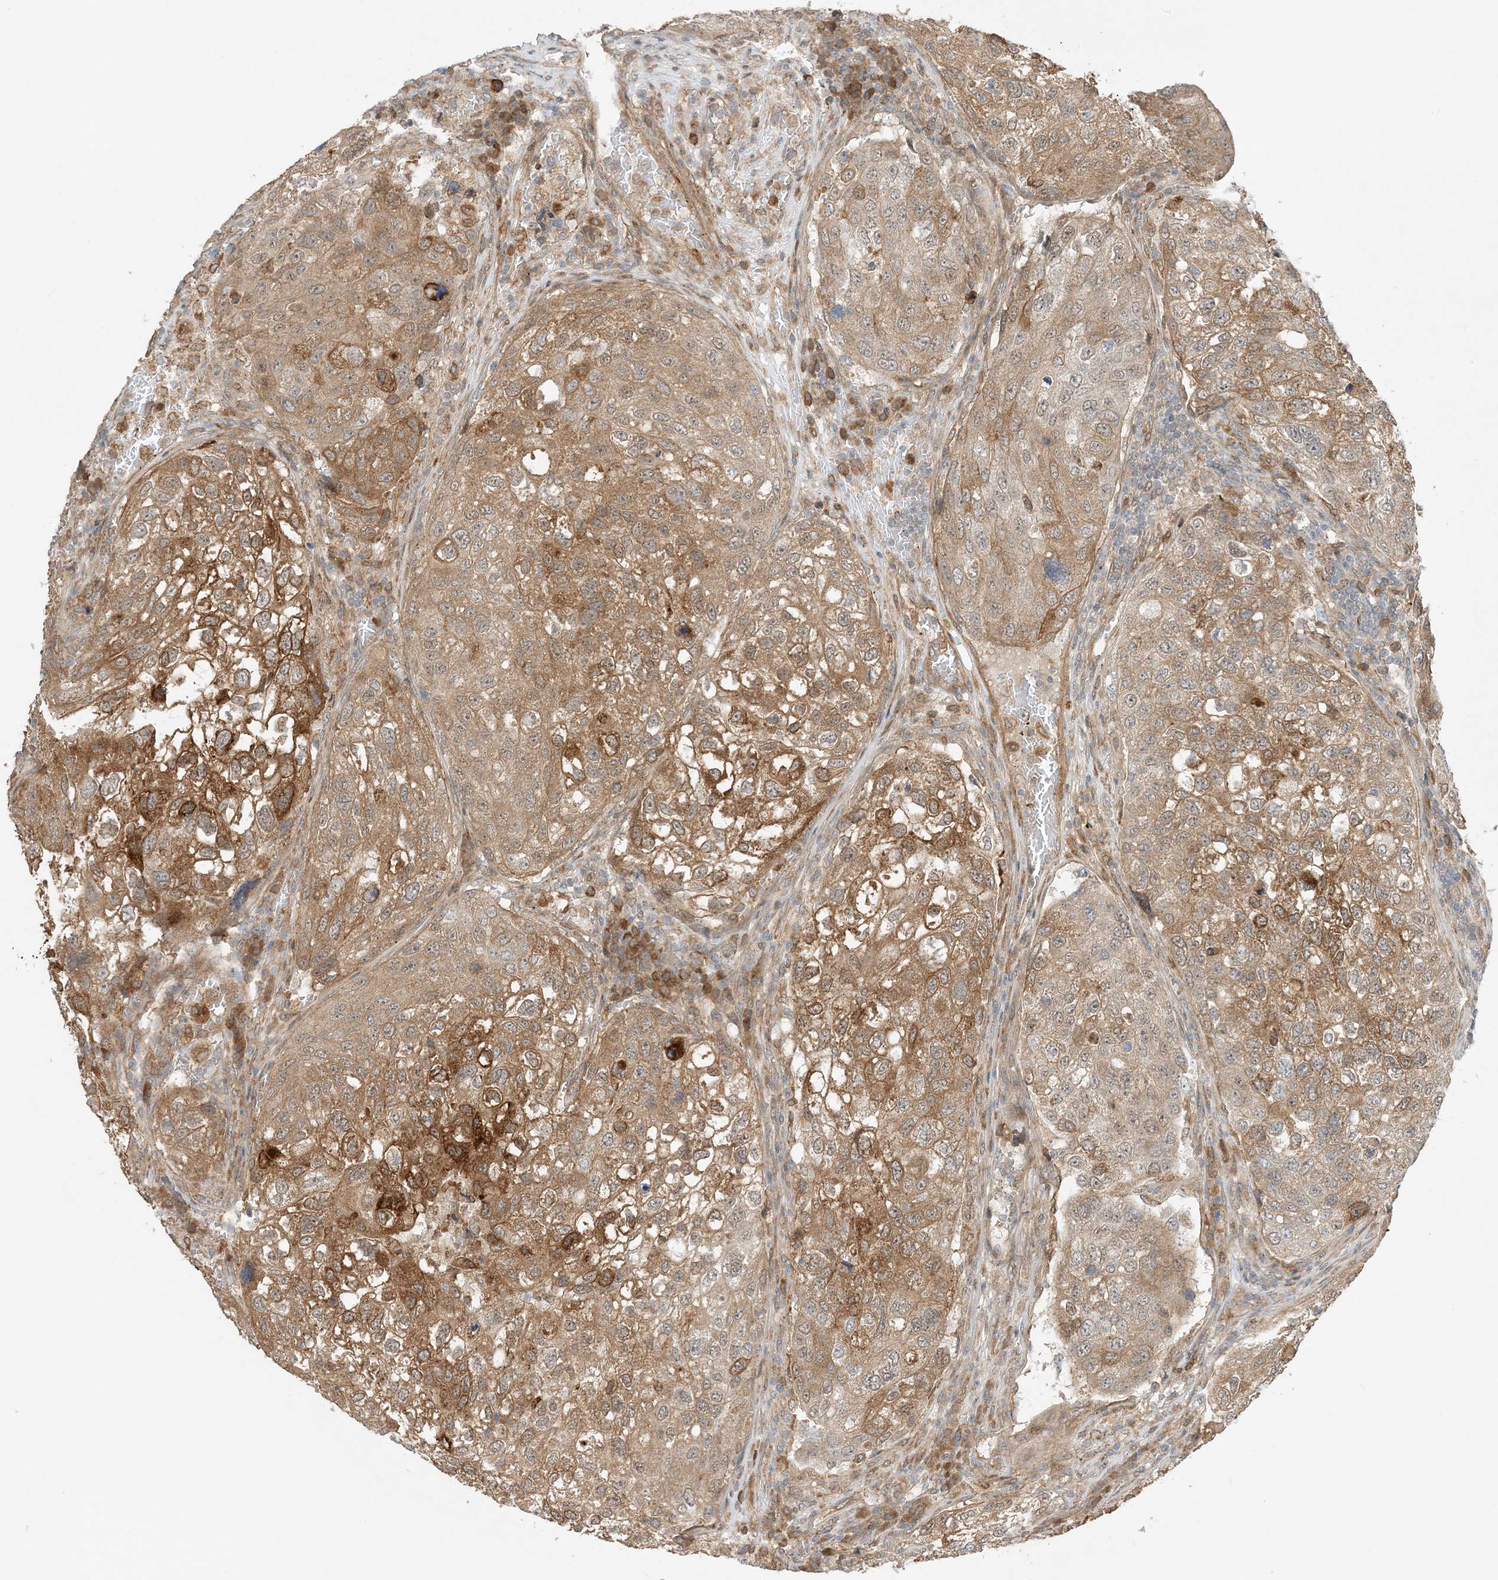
{"staining": {"intensity": "moderate", "quantity": ">75%", "location": "cytoplasmic/membranous"}, "tissue": "urothelial cancer", "cell_type": "Tumor cells", "image_type": "cancer", "snomed": [{"axis": "morphology", "description": "Urothelial carcinoma, High grade"}, {"axis": "topography", "description": "Lymph node"}, {"axis": "topography", "description": "Urinary bladder"}], "caption": "Urothelial carcinoma (high-grade) stained with DAB (3,3'-diaminobenzidine) immunohistochemistry (IHC) shows medium levels of moderate cytoplasmic/membranous positivity in approximately >75% of tumor cells. The staining was performed using DAB, with brown indicating positive protein expression. Nuclei are stained blue with hematoxylin.", "gene": "SCARF2", "patient": {"sex": "male", "age": 51}}